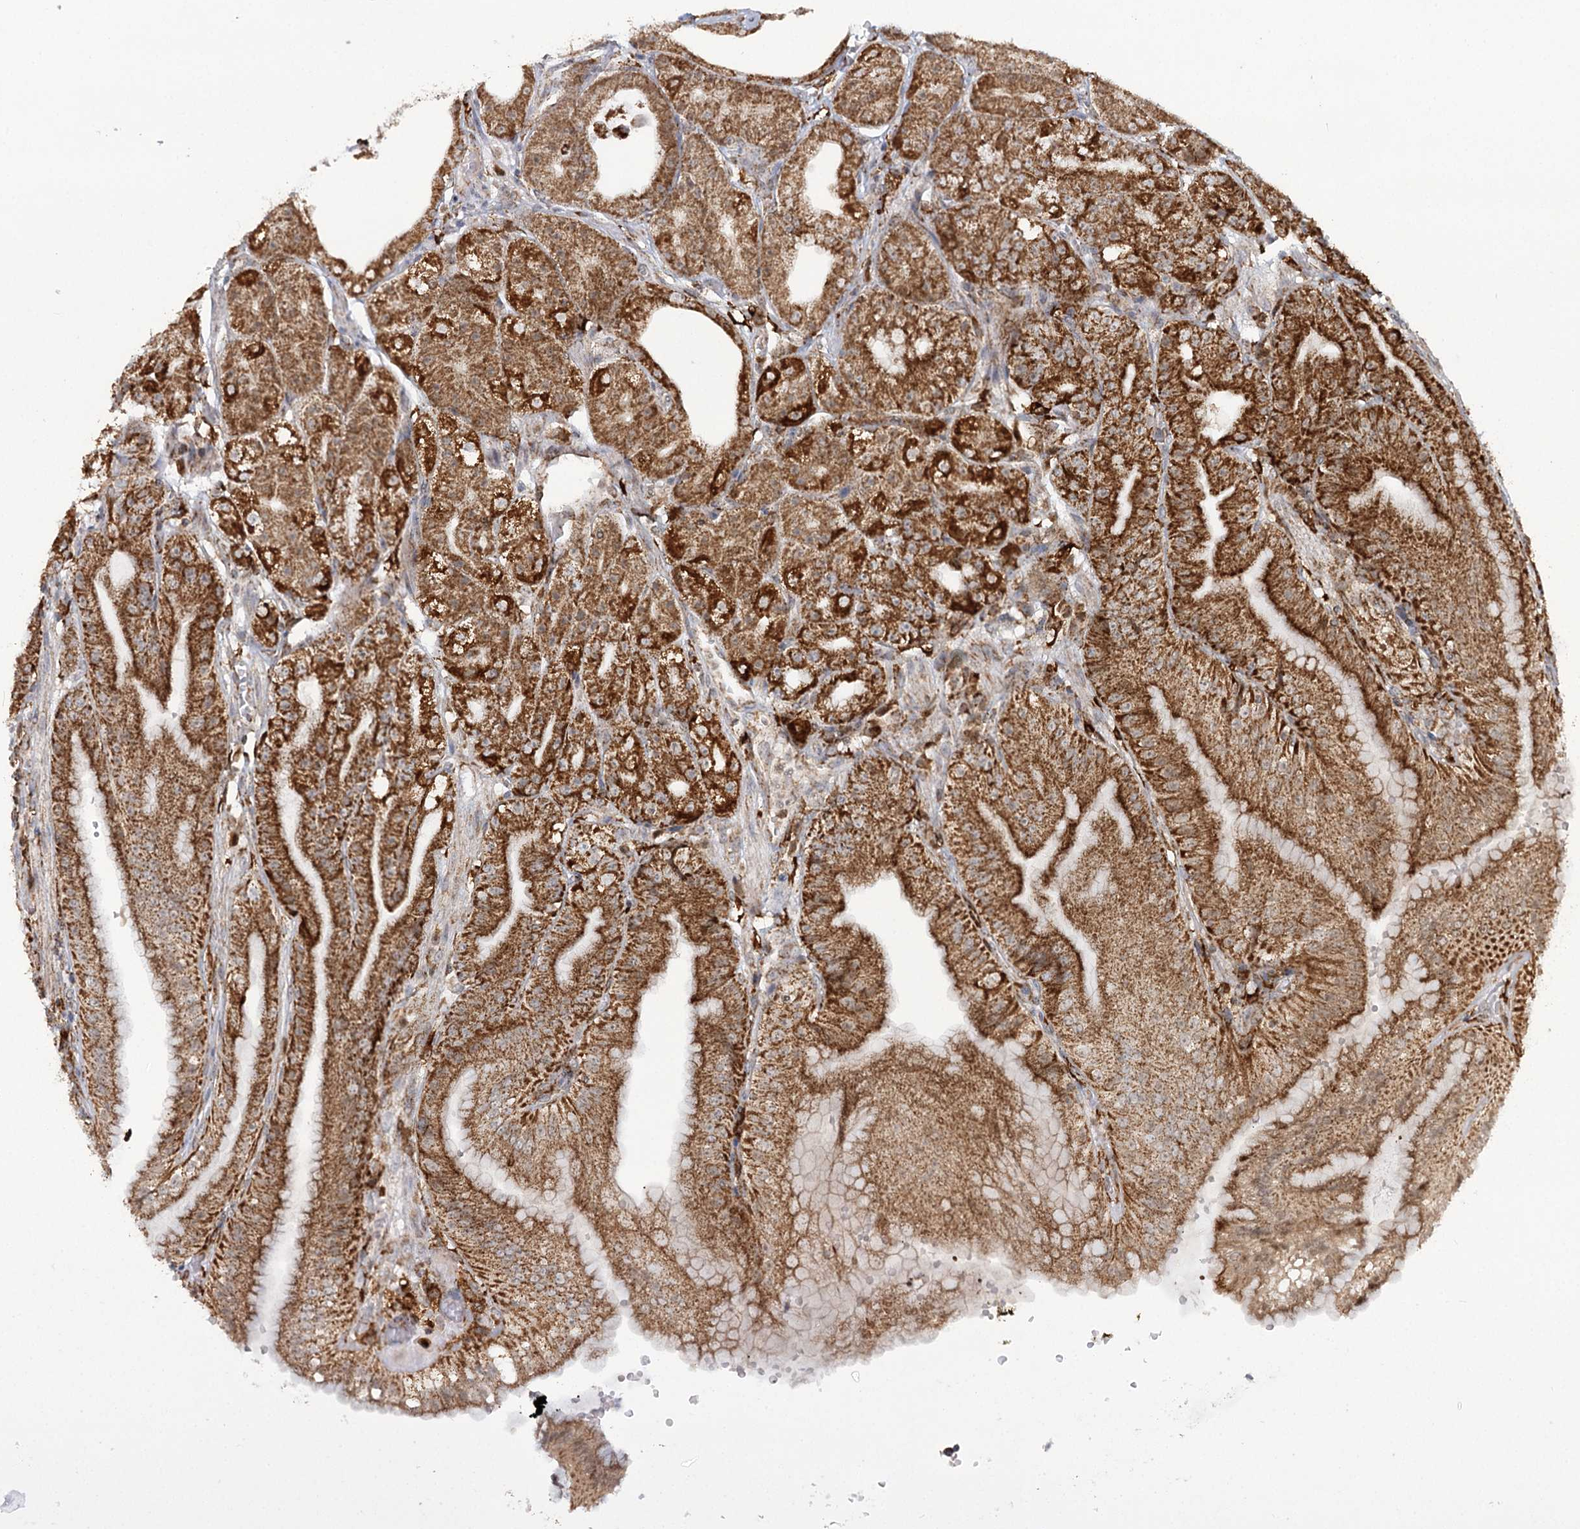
{"staining": {"intensity": "strong", "quantity": ">75%", "location": "cytoplasmic/membranous"}, "tissue": "stomach", "cell_type": "Glandular cells", "image_type": "normal", "snomed": [{"axis": "morphology", "description": "Normal tissue, NOS"}, {"axis": "topography", "description": "Stomach, upper"}, {"axis": "topography", "description": "Stomach, lower"}], "caption": "A brown stain shows strong cytoplasmic/membranous expression of a protein in glandular cells of normal human stomach. (DAB IHC with brightfield microscopy, high magnification).", "gene": "TAS1R1", "patient": {"sex": "male", "age": 71}}